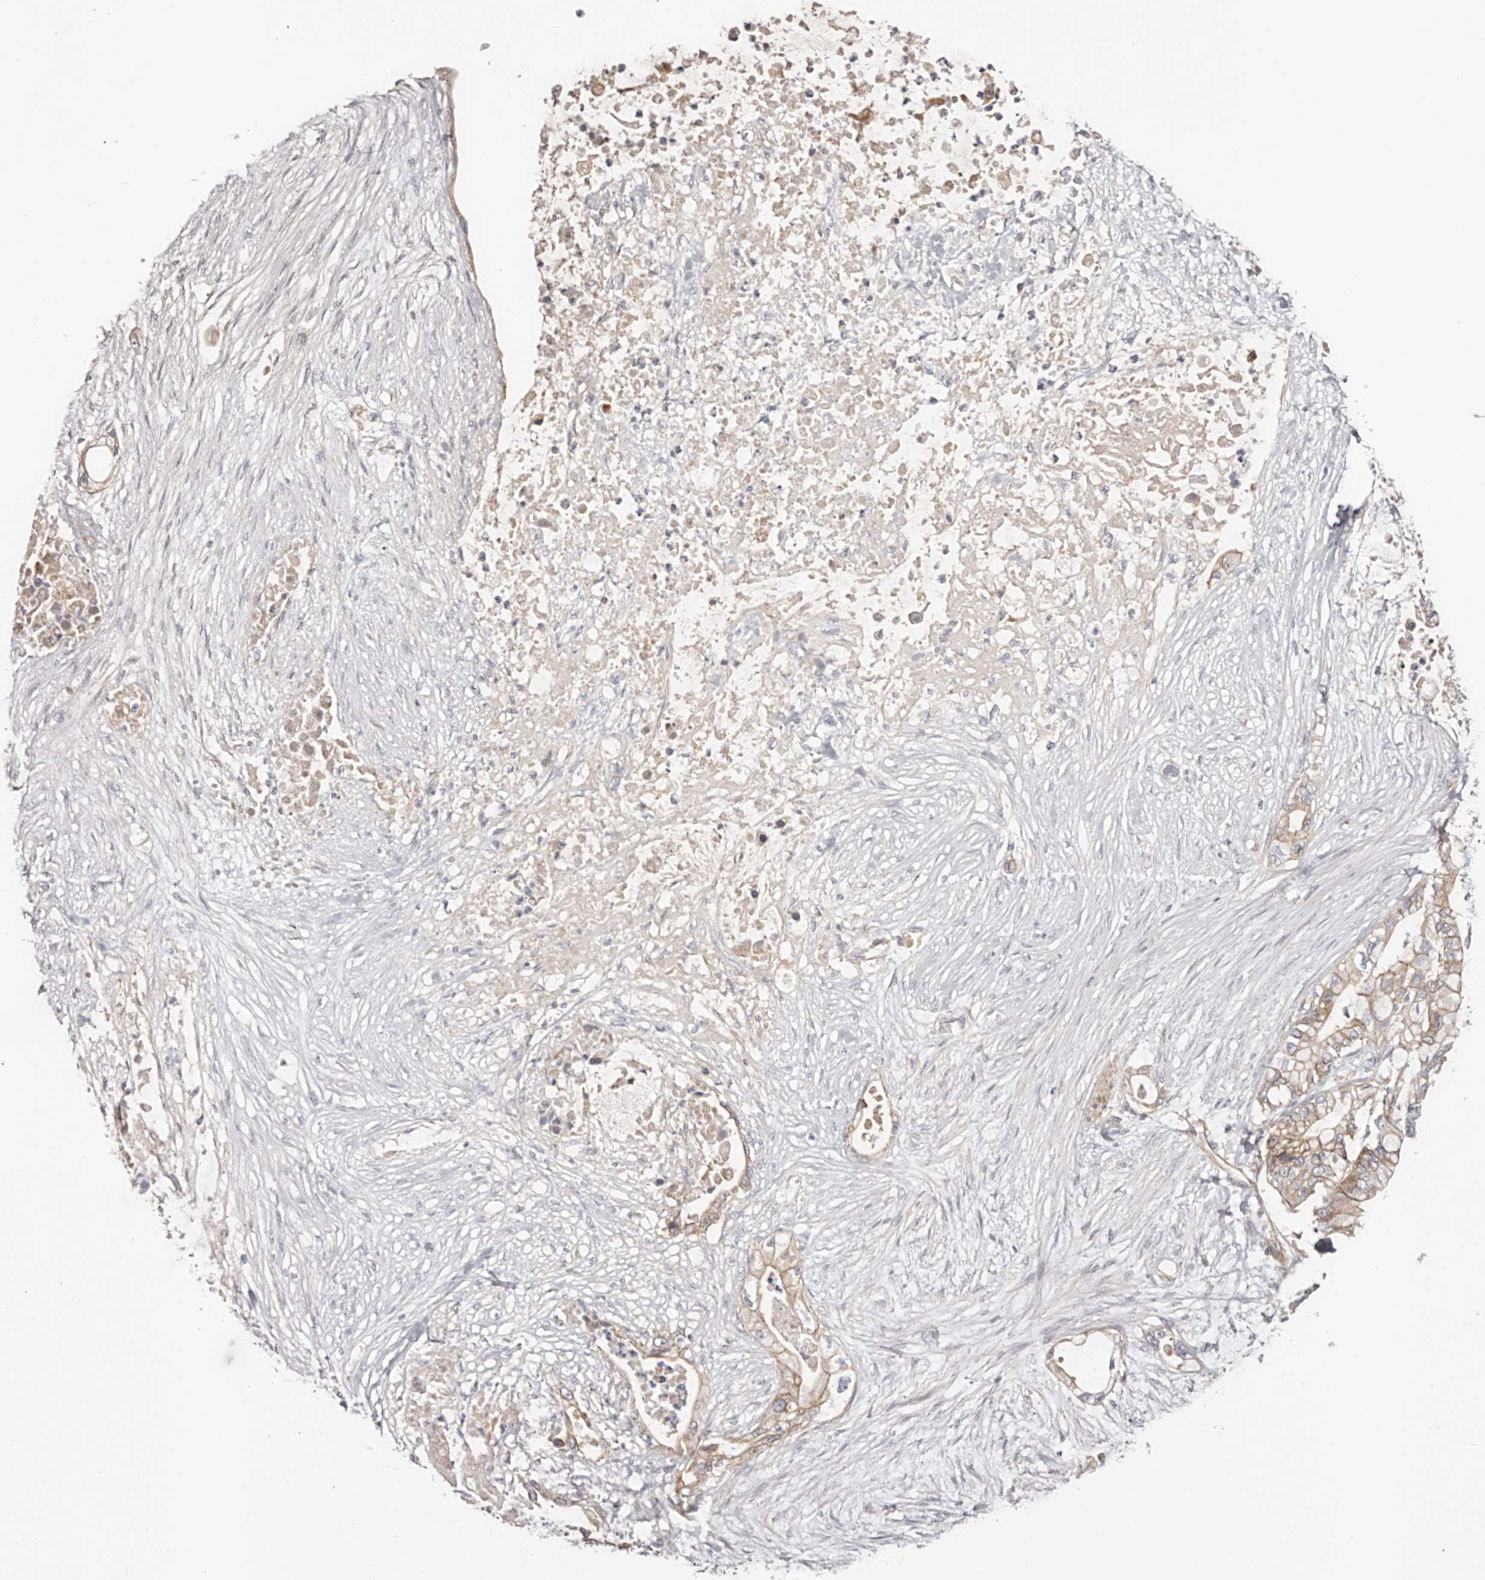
{"staining": {"intensity": "weak", "quantity": "<25%", "location": "cytoplasmic/membranous"}, "tissue": "pancreatic cancer", "cell_type": "Tumor cells", "image_type": "cancer", "snomed": [{"axis": "morphology", "description": "Adenocarcinoma, NOS"}, {"axis": "topography", "description": "Pancreas"}], "caption": "This is a photomicrograph of IHC staining of adenocarcinoma (pancreatic), which shows no expression in tumor cells. Nuclei are stained in blue.", "gene": "DMRT2", "patient": {"sex": "male", "age": 53}}